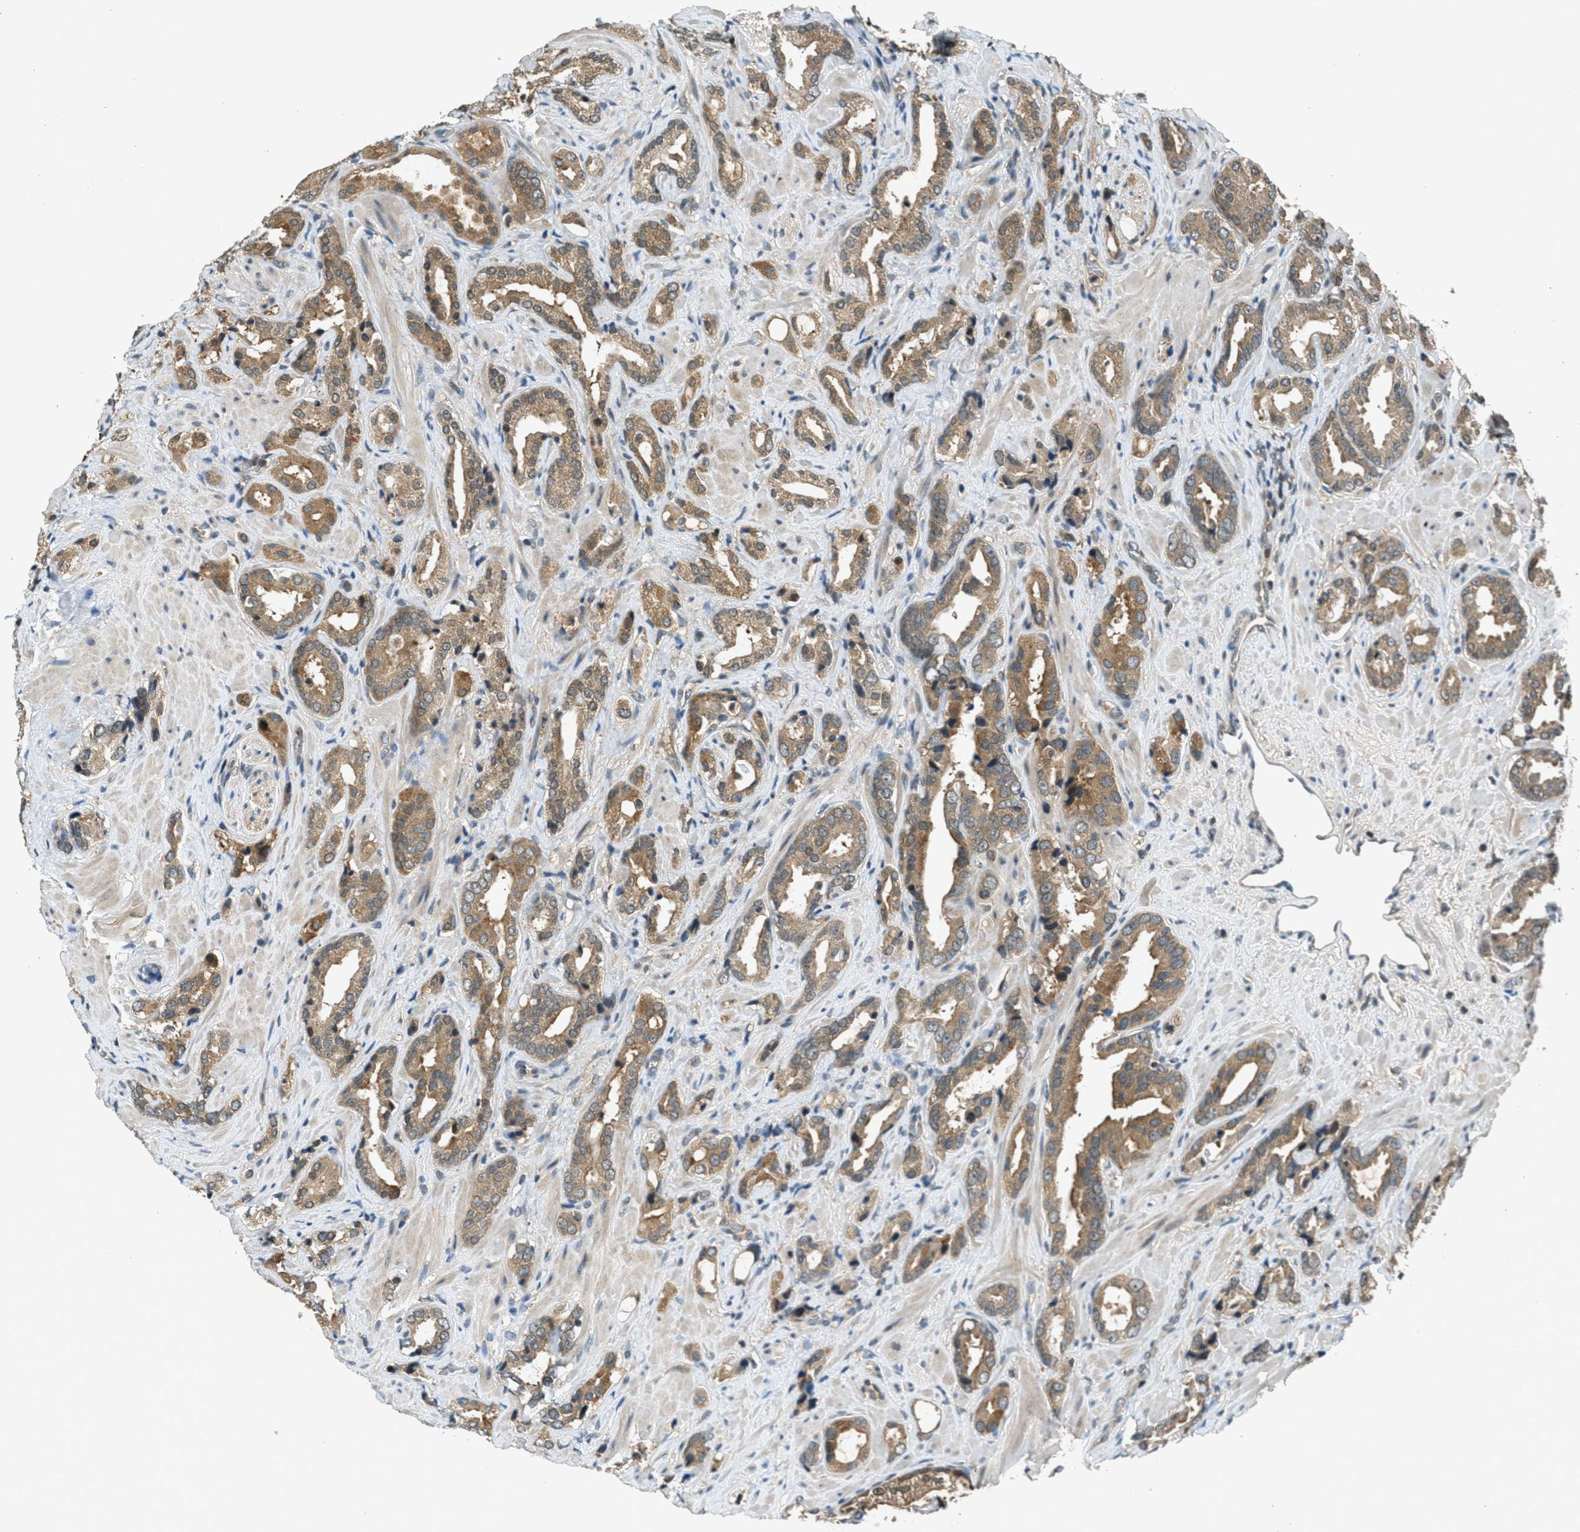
{"staining": {"intensity": "moderate", "quantity": ">75%", "location": "cytoplasmic/membranous"}, "tissue": "prostate cancer", "cell_type": "Tumor cells", "image_type": "cancer", "snomed": [{"axis": "morphology", "description": "Adenocarcinoma, High grade"}, {"axis": "topography", "description": "Prostate"}], "caption": "Moderate cytoplasmic/membranous positivity for a protein is identified in about >75% of tumor cells of adenocarcinoma (high-grade) (prostate) using immunohistochemistry.", "gene": "DUSP6", "patient": {"sex": "male", "age": 64}}